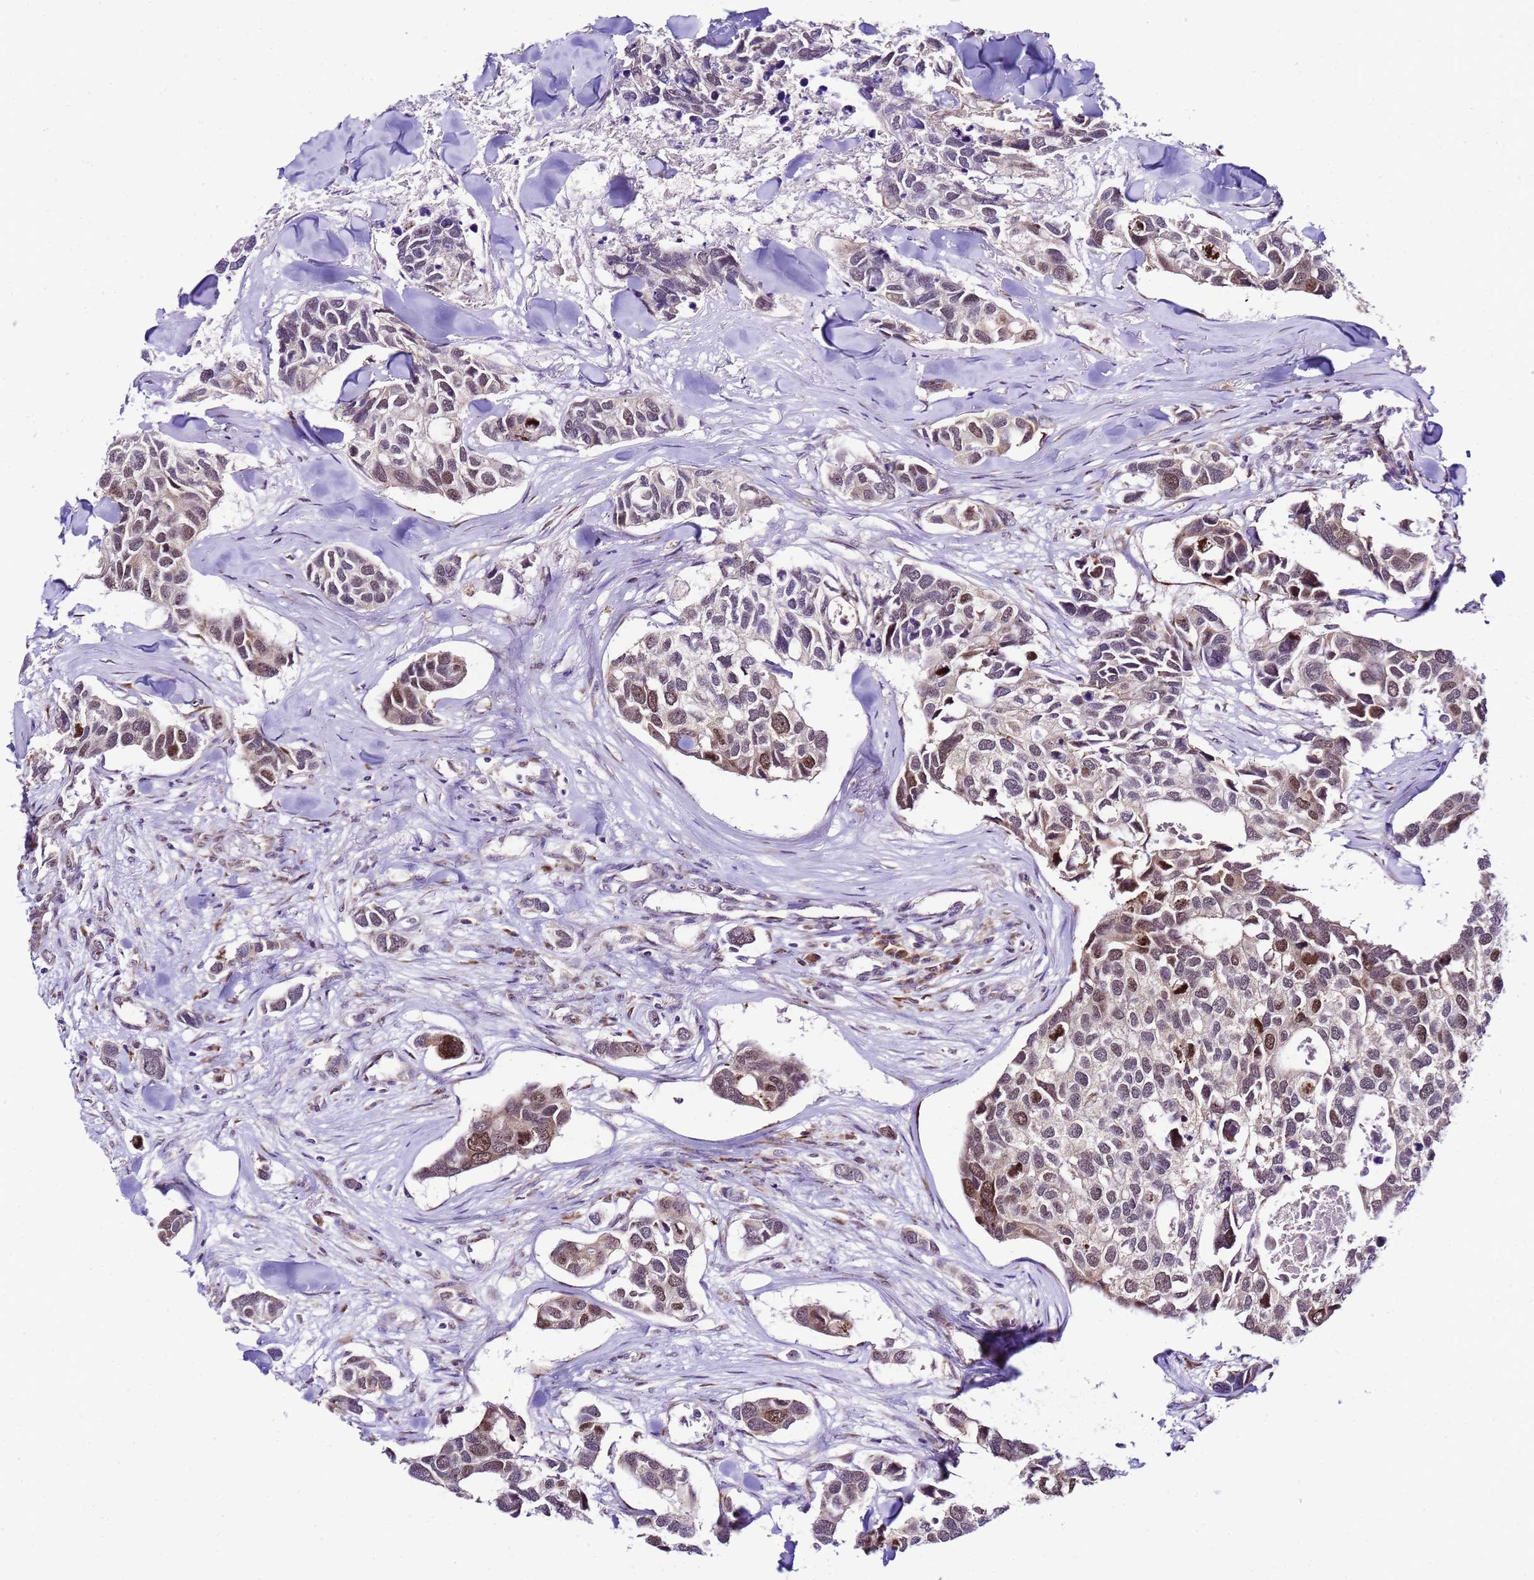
{"staining": {"intensity": "moderate", "quantity": "<25%", "location": "nuclear"}, "tissue": "breast cancer", "cell_type": "Tumor cells", "image_type": "cancer", "snomed": [{"axis": "morphology", "description": "Duct carcinoma"}, {"axis": "topography", "description": "Breast"}], "caption": "Approximately <25% of tumor cells in human infiltrating ductal carcinoma (breast) demonstrate moderate nuclear protein staining as visualized by brown immunohistochemical staining.", "gene": "SLX4IP", "patient": {"sex": "female", "age": 83}}